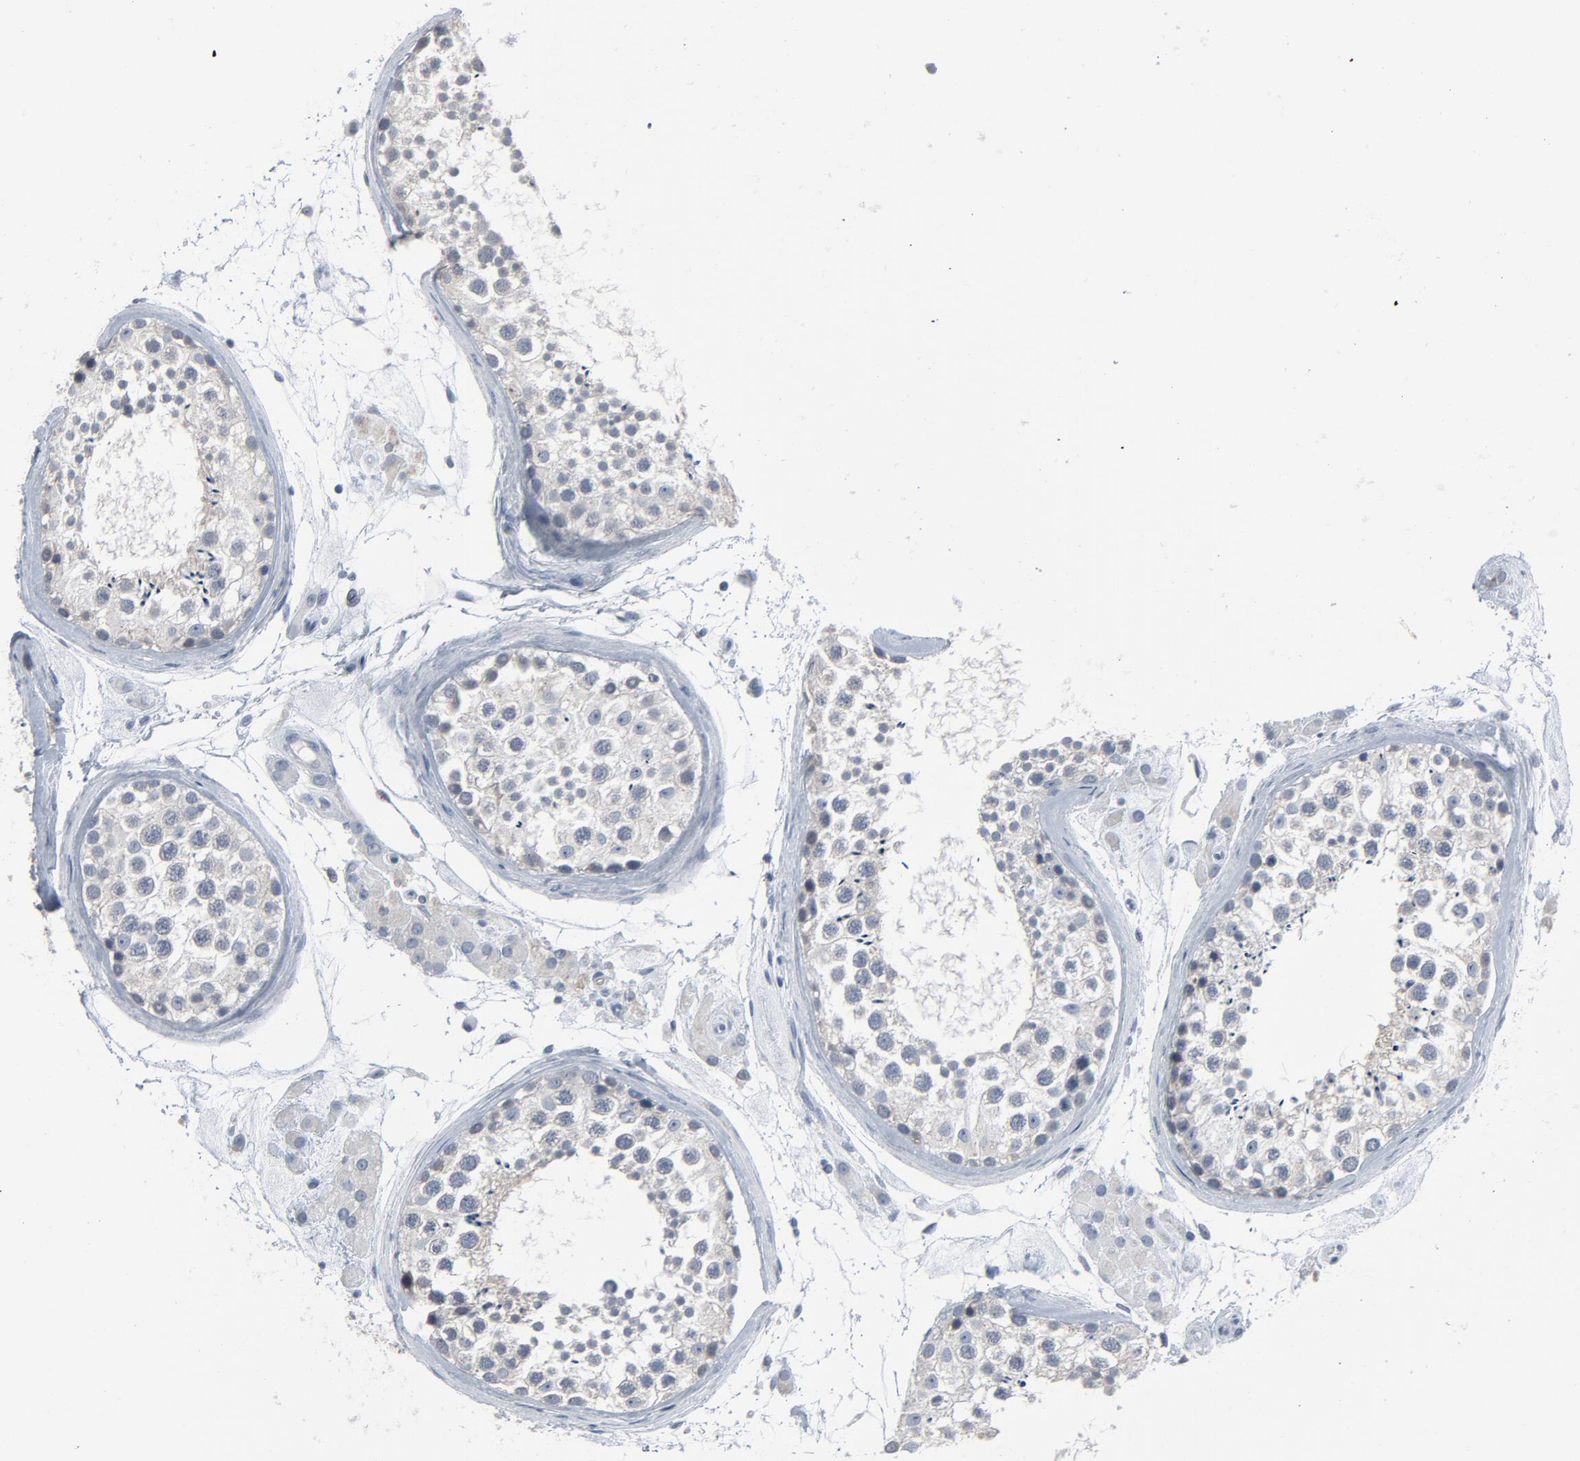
{"staining": {"intensity": "negative", "quantity": "none", "location": "none"}, "tissue": "testis", "cell_type": "Cells in seminiferous ducts", "image_type": "normal", "snomed": [{"axis": "morphology", "description": "Normal tissue, NOS"}, {"axis": "topography", "description": "Testis"}], "caption": "Human testis stained for a protein using immunohistochemistry (IHC) exhibits no expression in cells in seminiferous ducts.", "gene": "GPX2", "patient": {"sex": "male", "age": 46}}